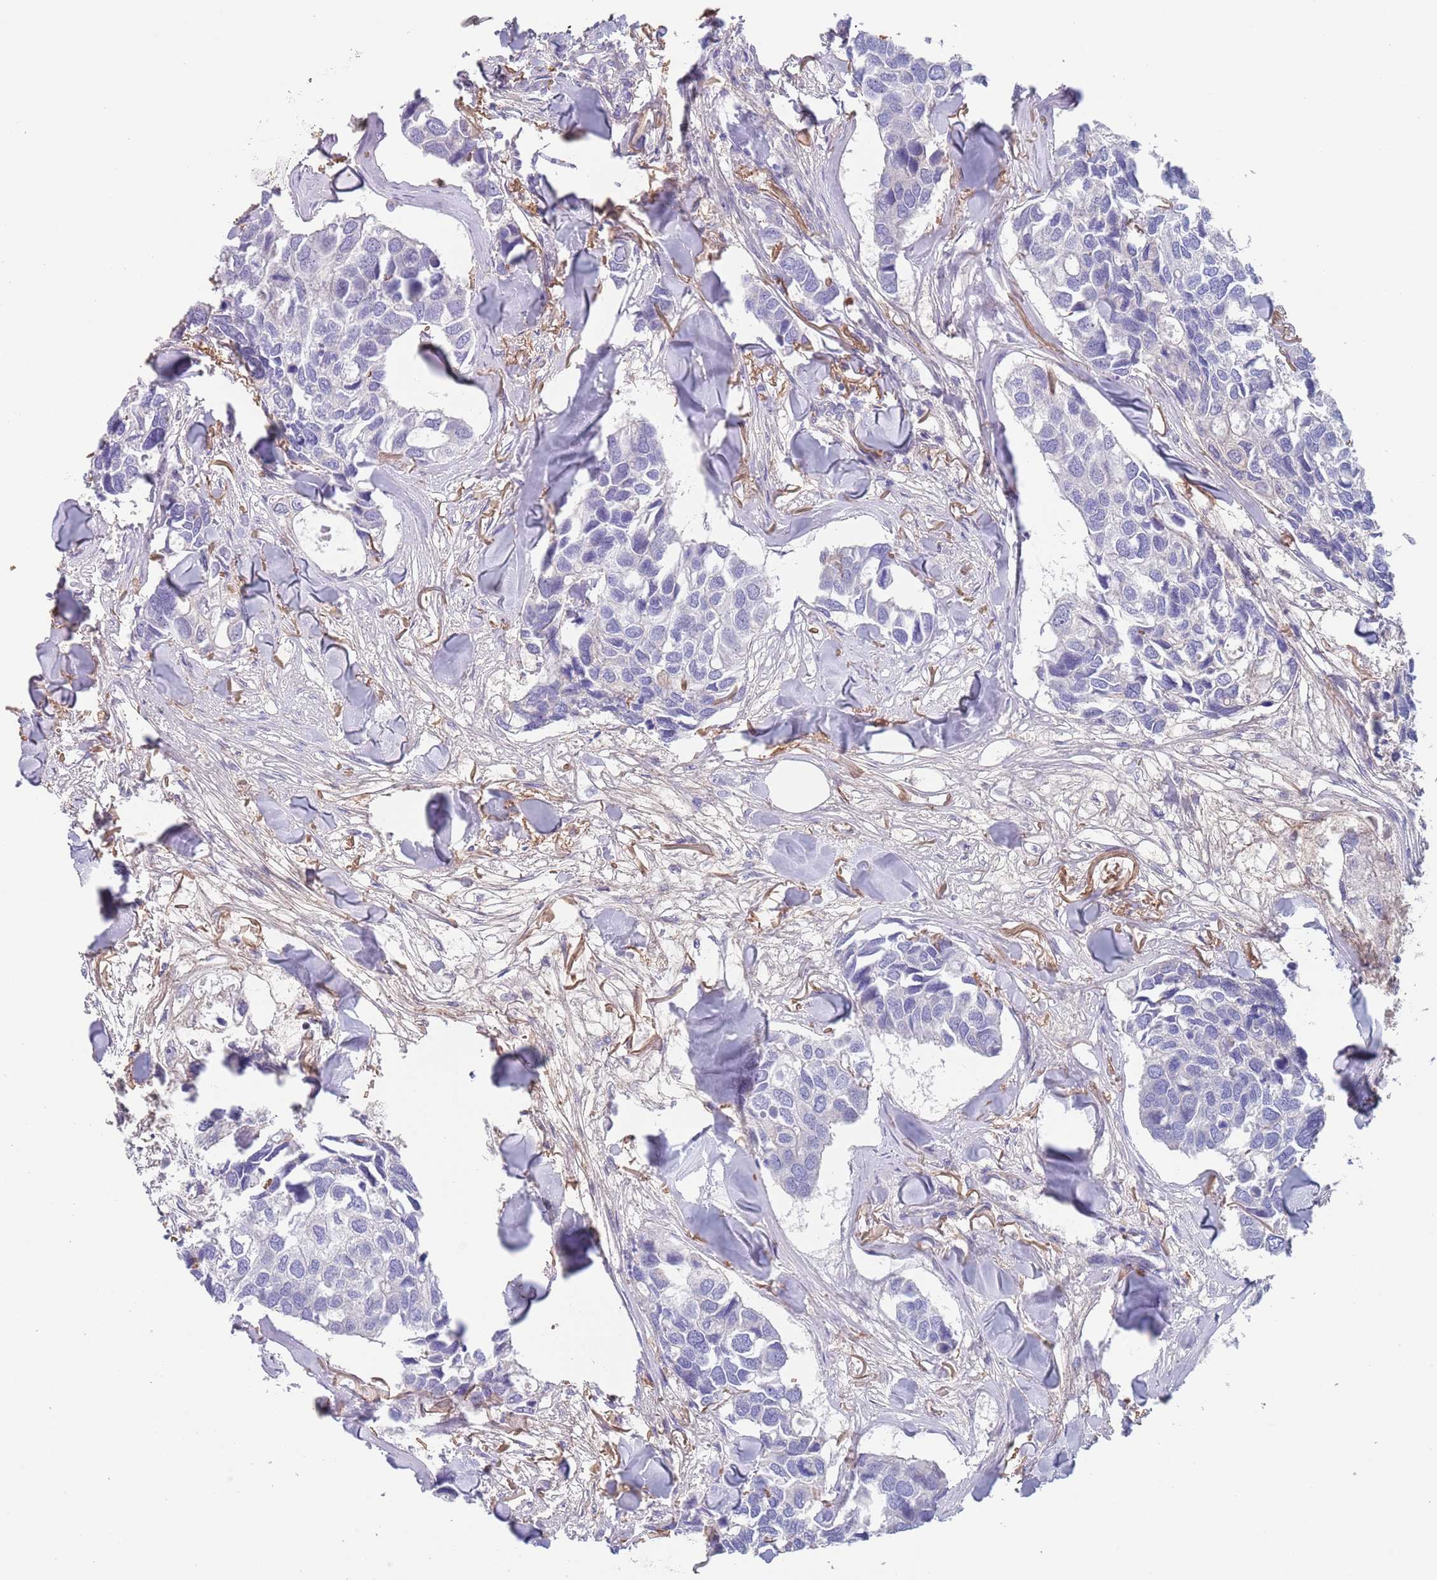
{"staining": {"intensity": "negative", "quantity": "none", "location": "none"}, "tissue": "breast cancer", "cell_type": "Tumor cells", "image_type": "cancer", "snomed": [{"axis": "morphology", "description": "Duct carcinoma"}, {"axis": "topography", "description": "Breast"}], "caption": "Tumor cells are negative for brown protein staining in breast cancer.", "gene": "RNF169", "patient": {"sex": "female", "age": 83}}